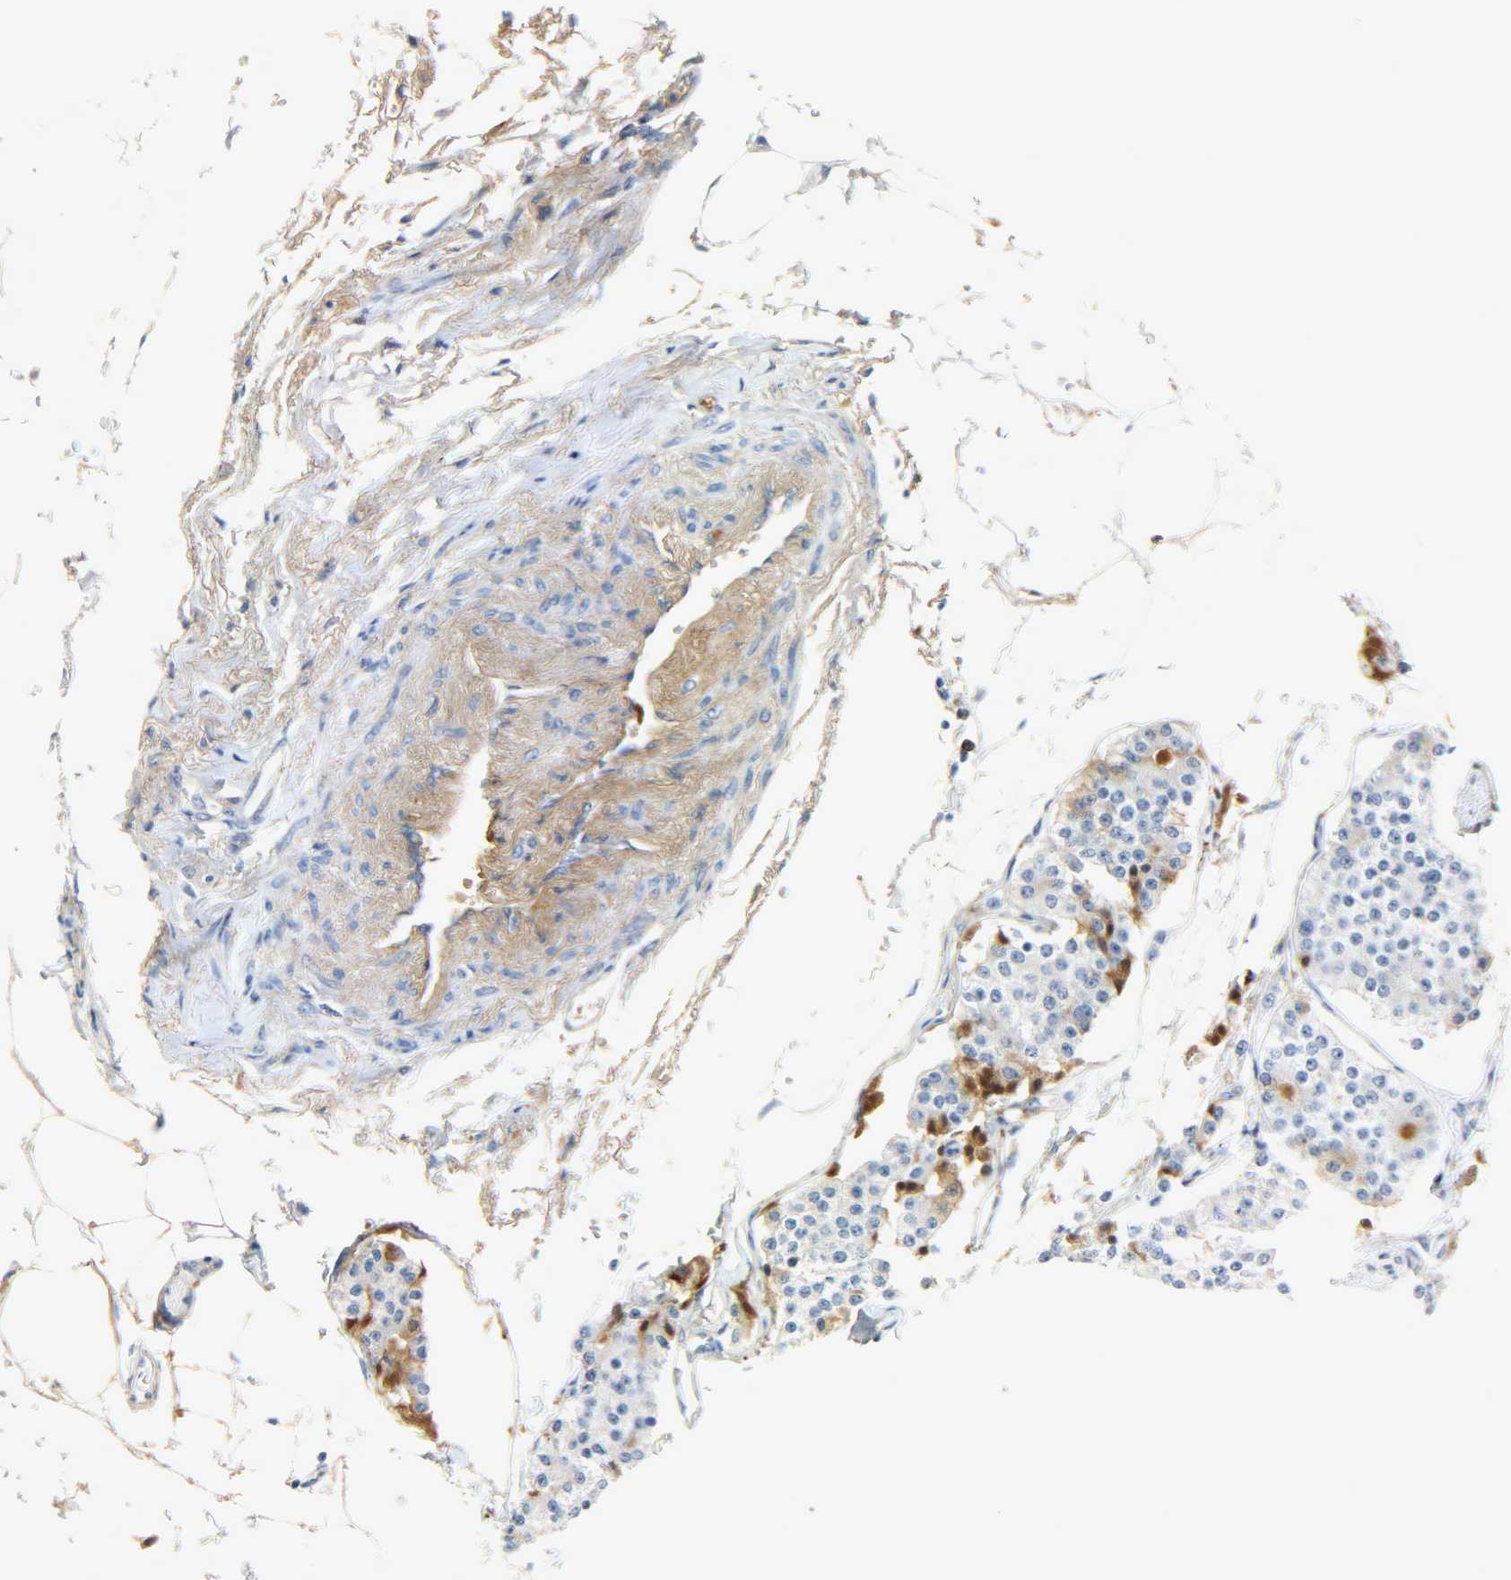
{"staining": {"intensity": "weak", "quantity": "<25%", "location": "cytoplasmic/membranous"}, "tissue": "carcinoid", "cell_type": "Tumor cells", "image_type": "cancer", "snomed": [{"axis": "morphology", "description": "Carcinoid, malignant, NOS"}, {"axis": "topography", "description": "Colon"}], "caption": "Immunohistochemical staining of human carcinoid (malignant) demonstrates no significant expression in tumor cells.", "gene": "CRP", "patient": {"sex": "female", "age": 61}}